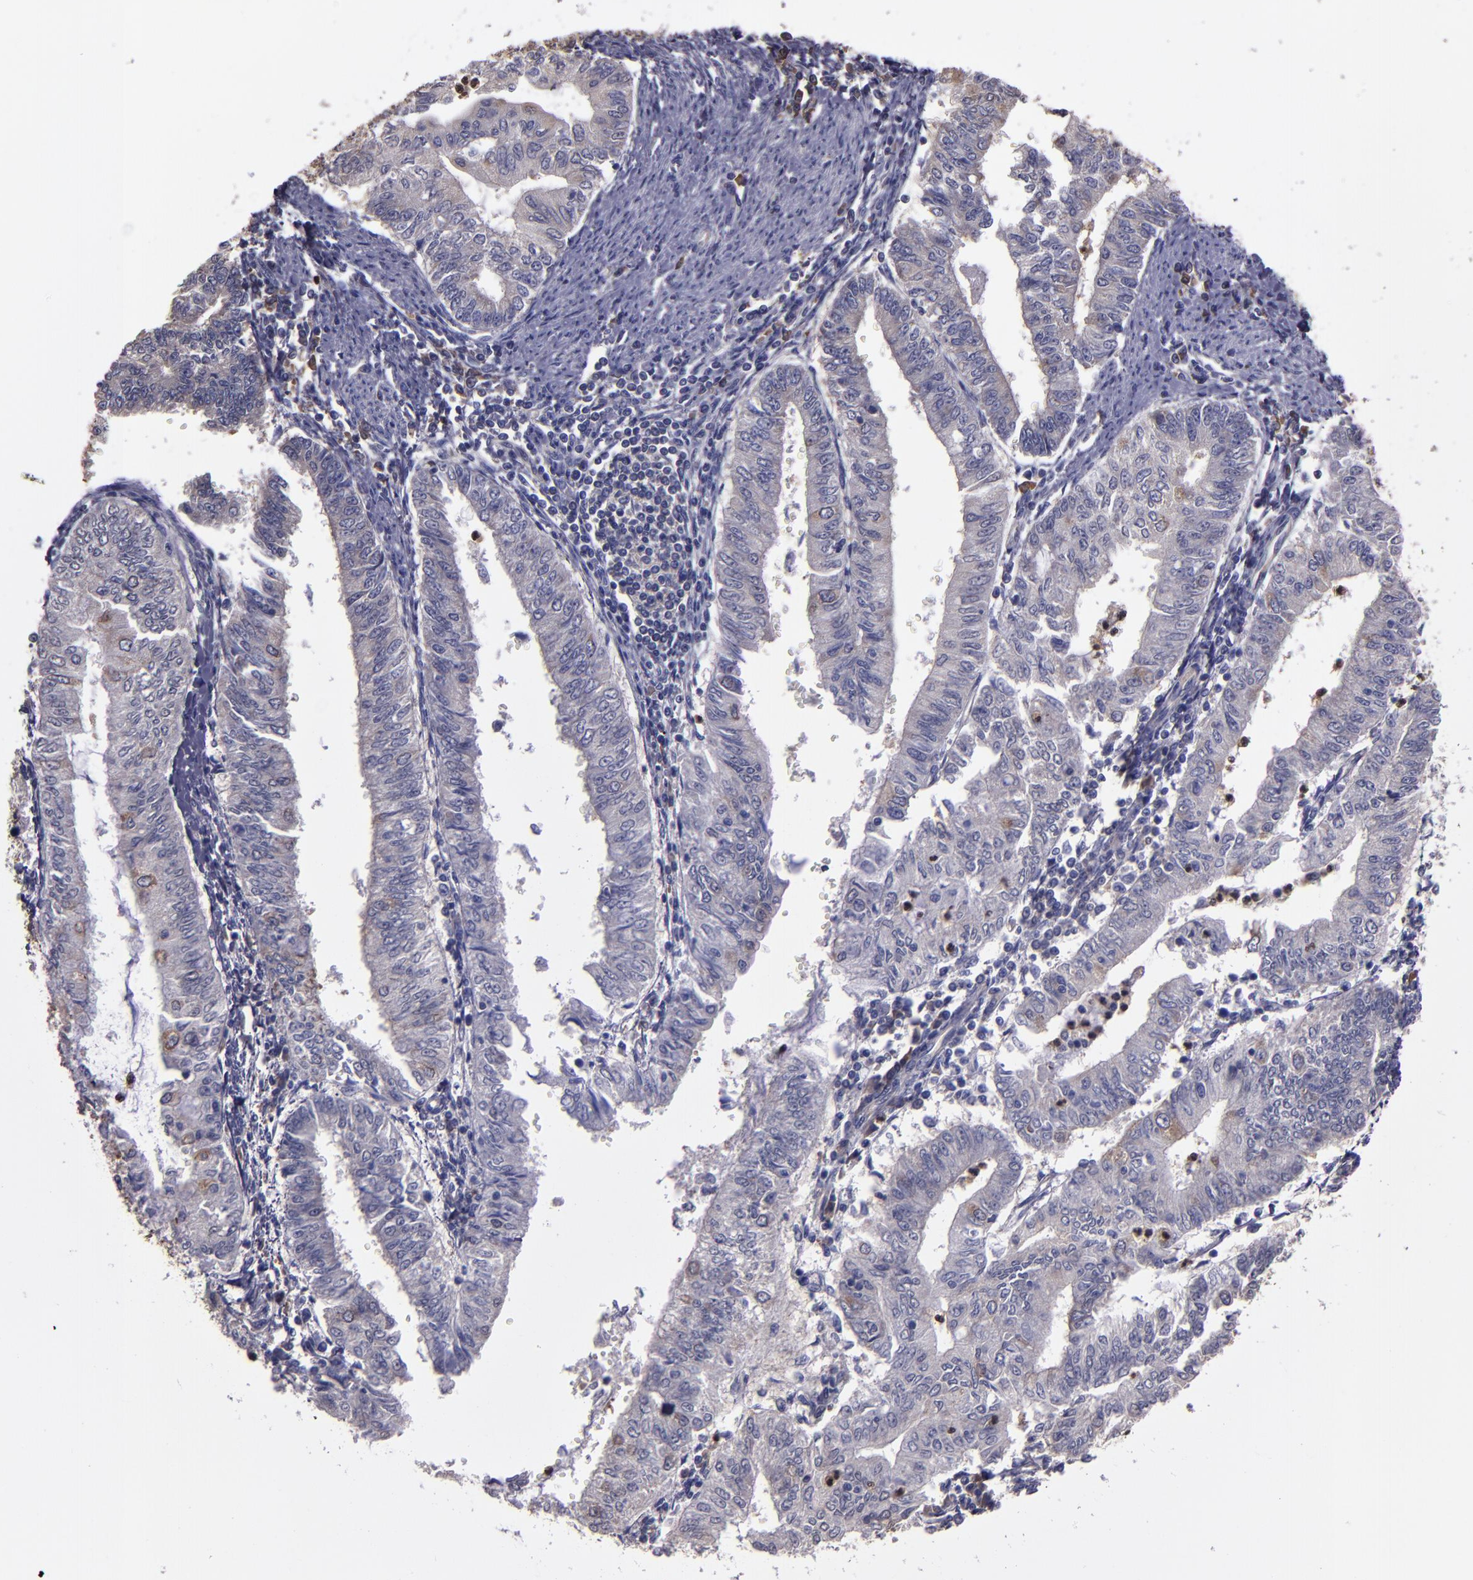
{"staining": {"intensity": "weak", "quantity": "25%-75%", "location": "cytoplasmic/membranous"}, "tissue": "endometrial cancer", "cell_type": "Tumor cells", "image_type": "cancer", "snomed": [{"axis": "morphology", "description": "Adenocarcinoma, NOS"}, {"axis": "topography", "description": "Endometrium"}], "caption": "A histopathology image of human endometrial cancer (adenocarcinoma) stained for a protein demonstrates weak cytoplasmic/membranous brown staining in tumor cells.", "gene": "CARS1", "patient": {"sex": "female", "age": 66}}